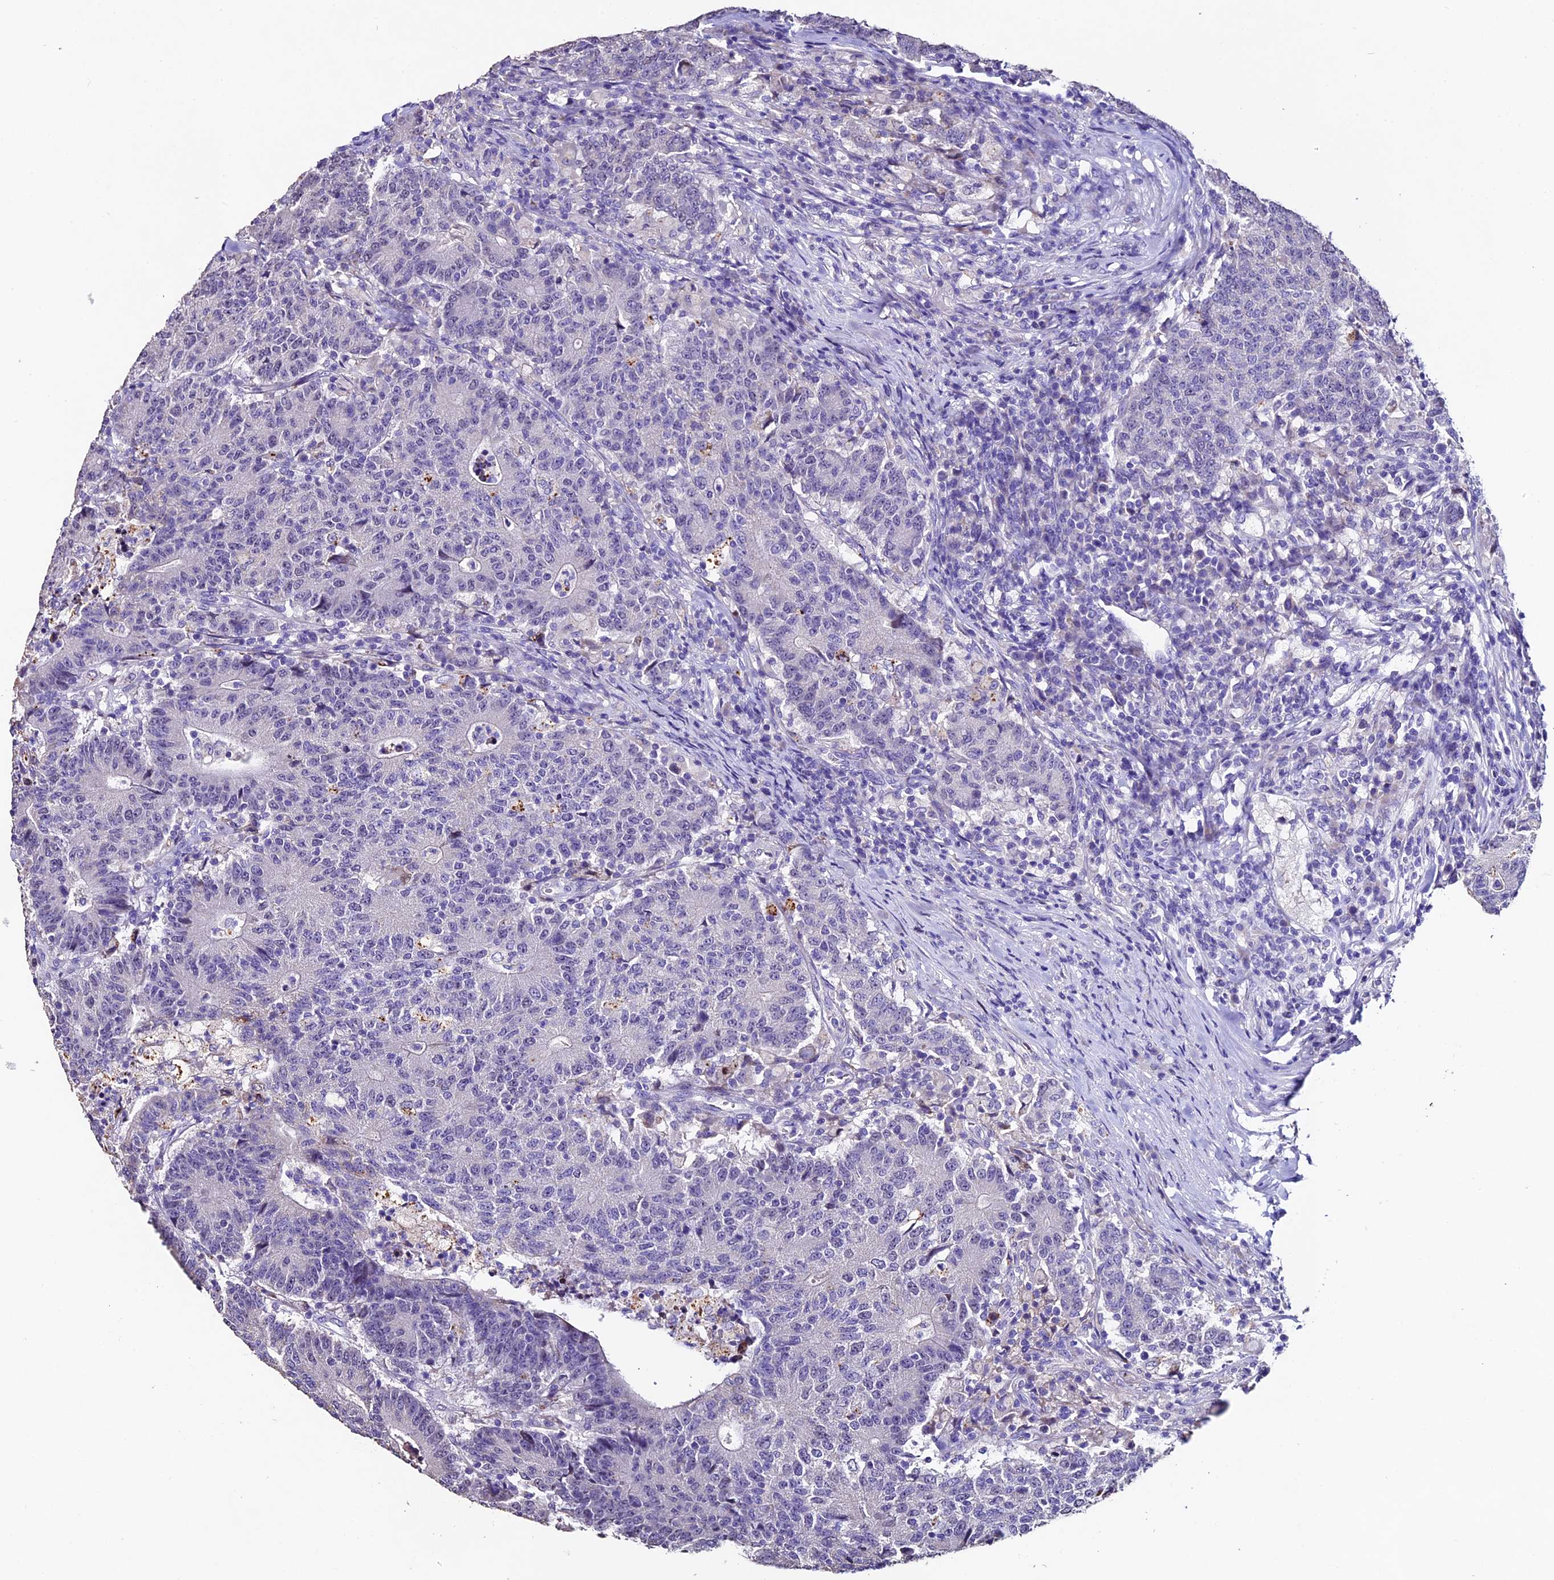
{"staining": {"intensity": "negative", "quantity": "none", "location": "none"}, "tissue": "colorectal cancer", "cell_type": "Tumor cells", "image_type": "cancer", "snomed": [{"axis": "morphology", "description": "Adenocarcinoma, NOS"}, {"axis": "topography", "description": "Colon"}], "caption": "Immunohistochemical staining of colorectal adenocarcinoma exhibits no significant positivity in tumor cells.", "gene": "FBXW9", "patient": {"sex": "female", "age": 75}}